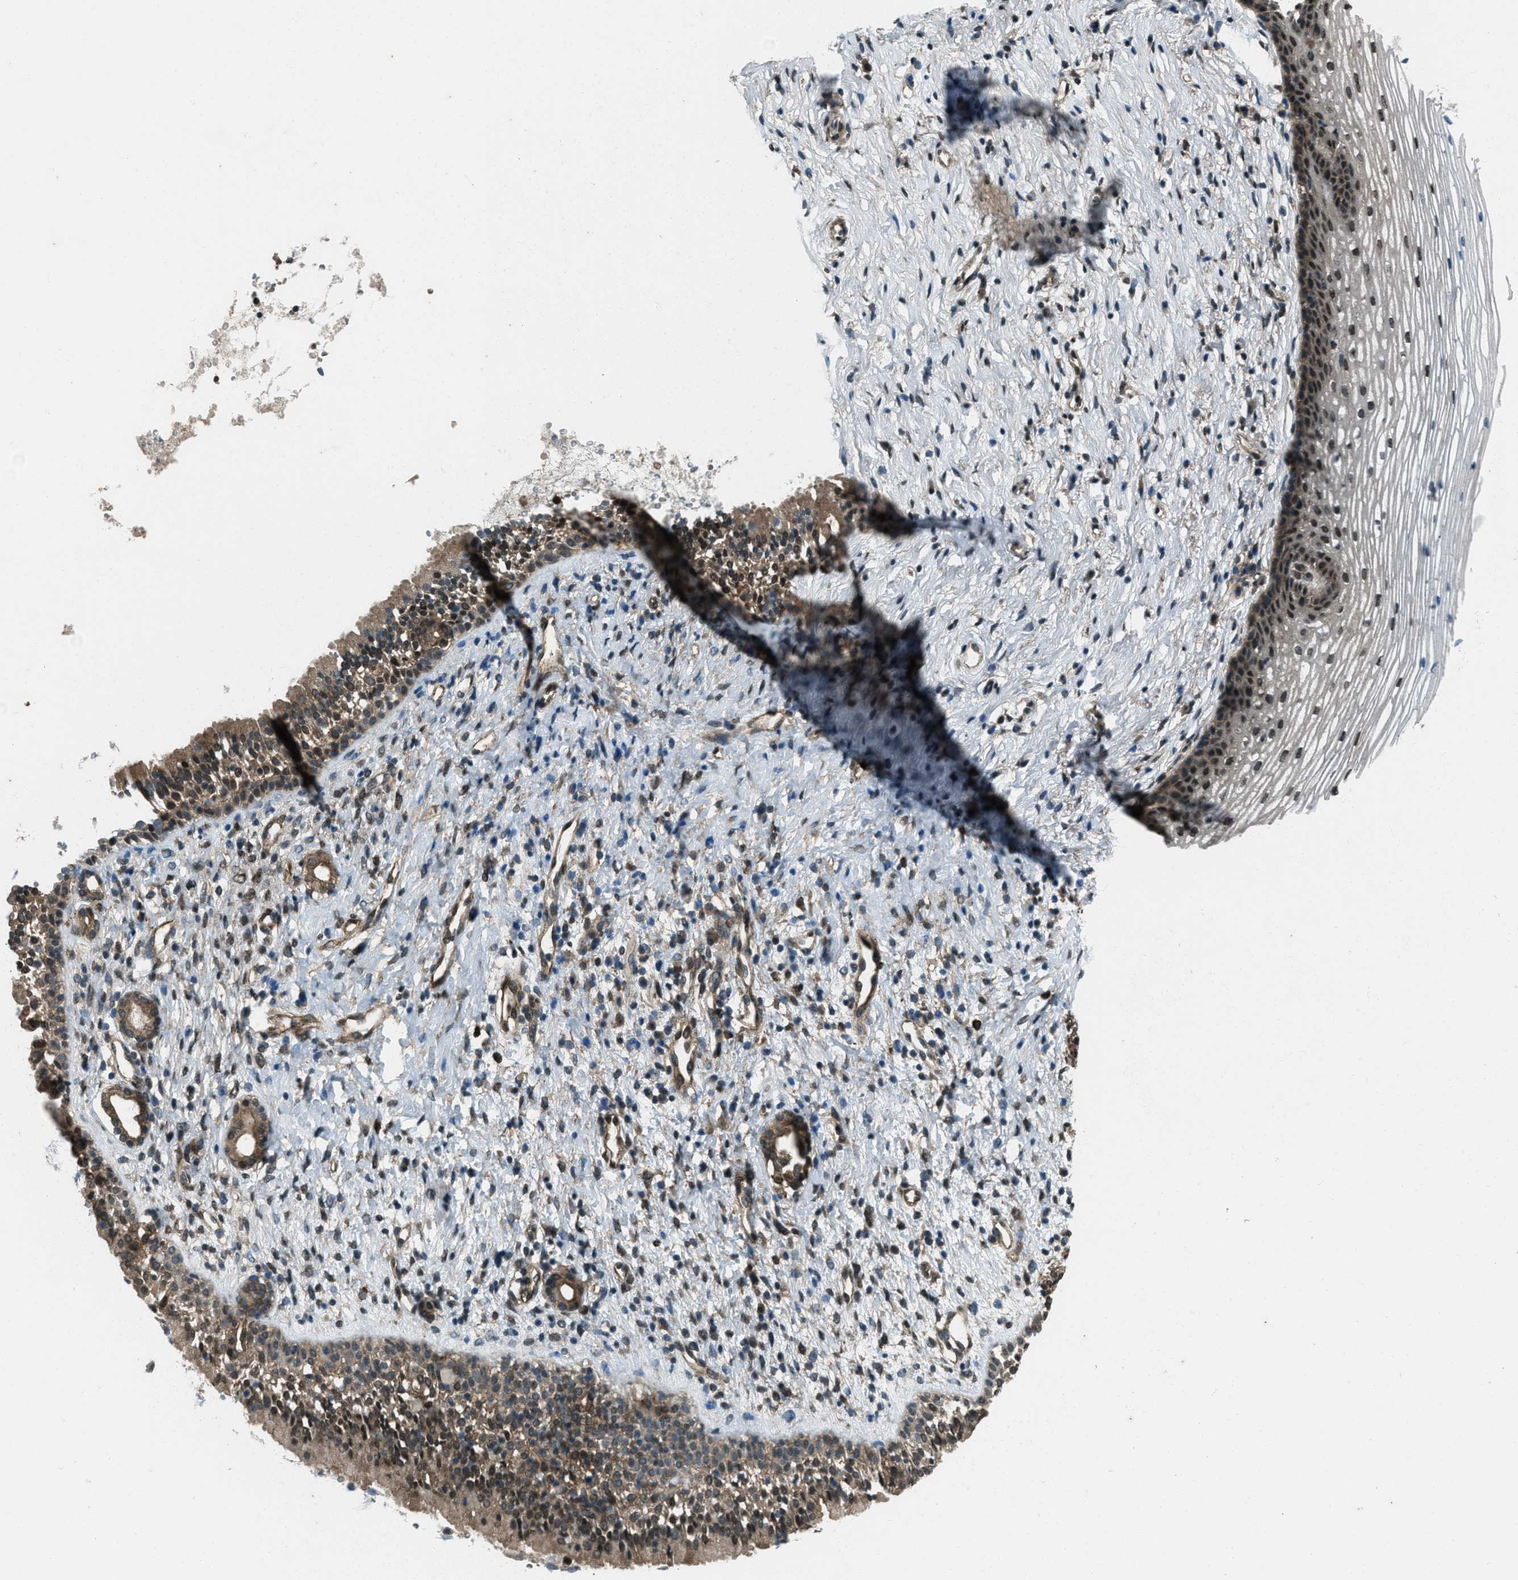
{"staining": {"intensity": "weak", "quantity": ">75%", "location": "cytoplasmic/membranous"}, "tissue": "nasopharynx", "cell_type": "Respiratory epithelial cells", "image_type": "normal", "snomed": [{"axis": "morphology", "description": "Normal tissue, NOS"}, {"axis": "topography", "description": "Nasopharynx"}], "caption": "This is an image of IHC staining of benign nasopharynx, which shows weak staining in the cytoplasmic/membranous of respiratory epithelial cells.", "gene": "SVIL", "patient": {"sex": "male", "age": 22}}